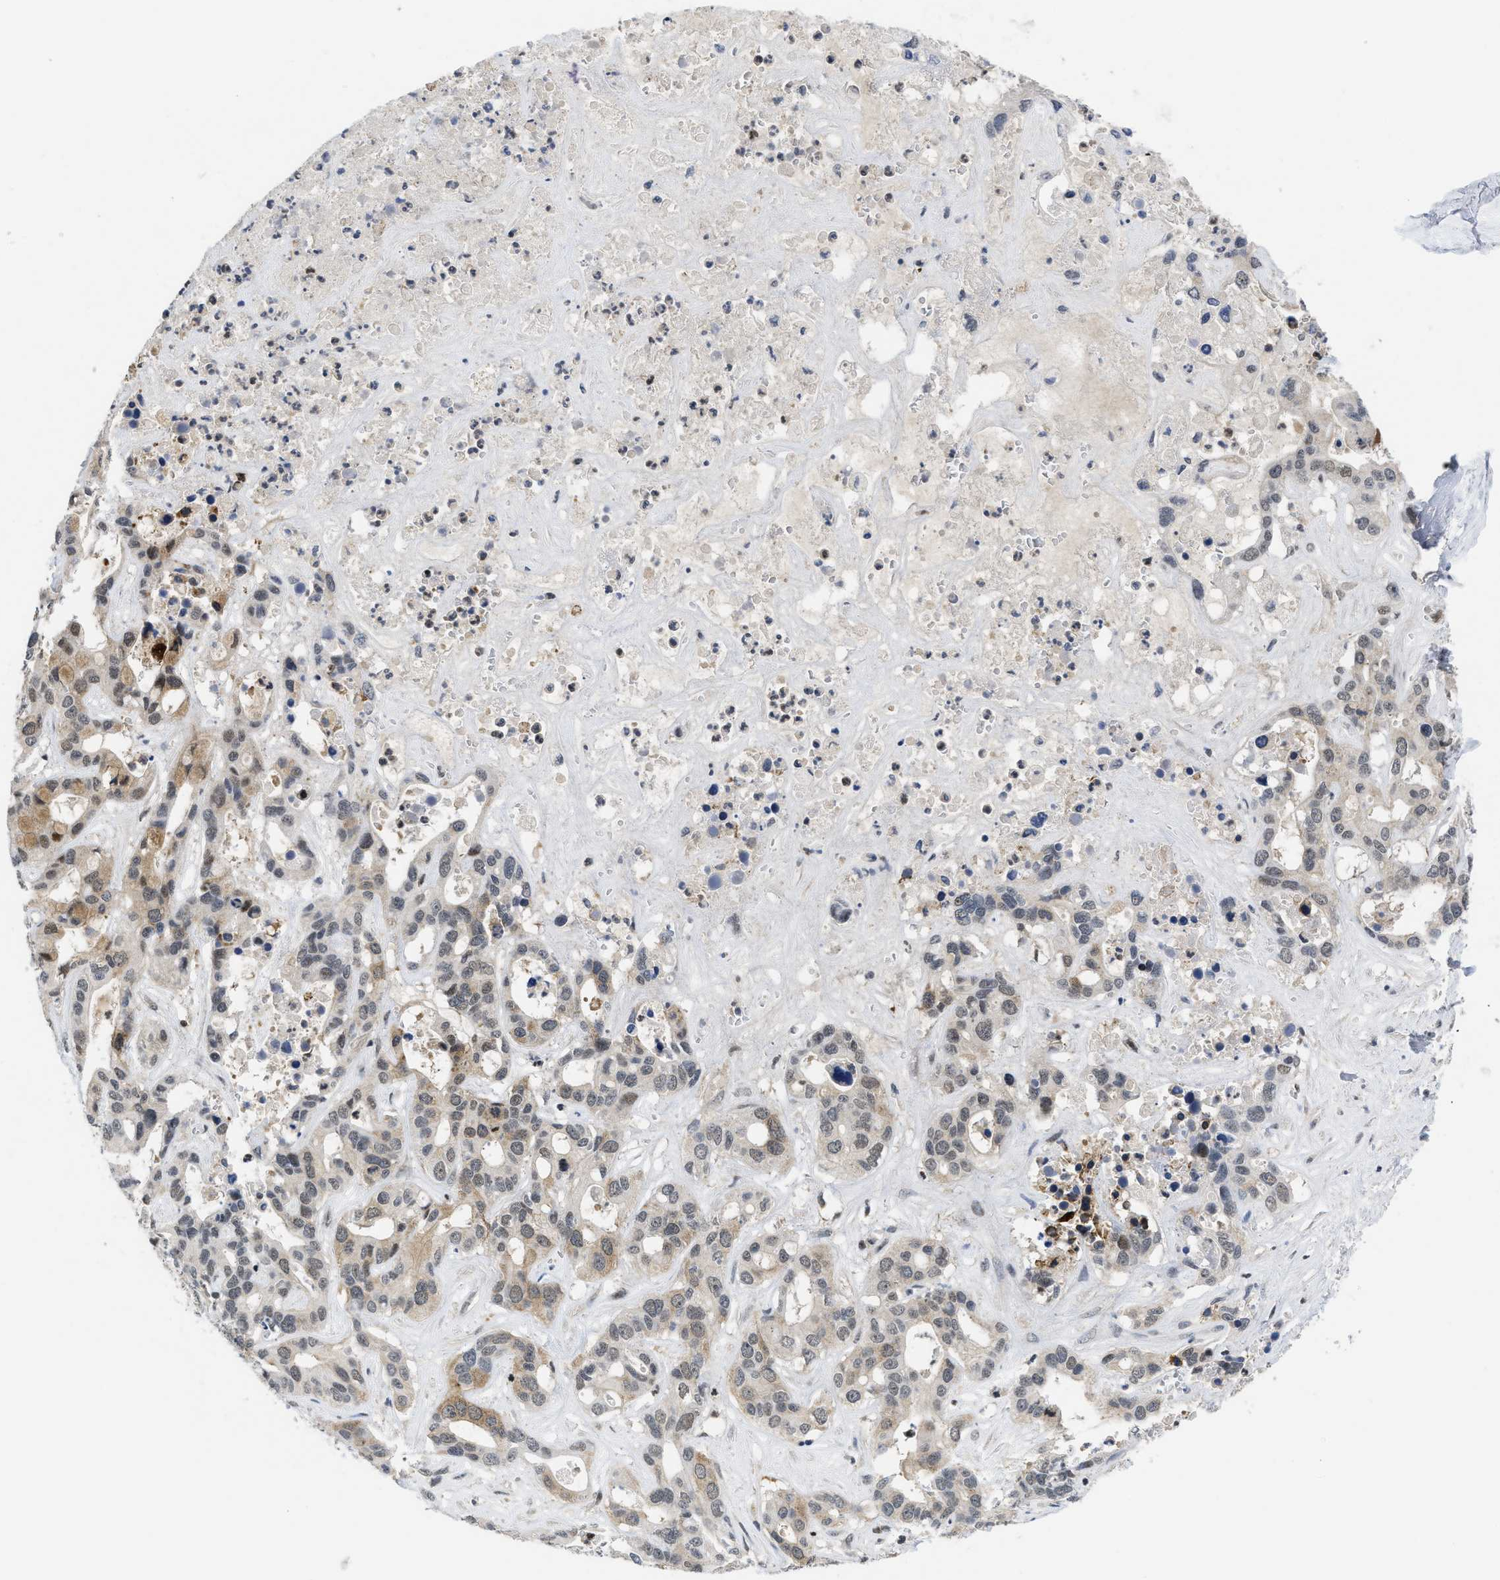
{"staining": {"intensity": "weak", "quantity": "25%-75%", "location": "cytoplasmic/membranous"}, "tissue": "liver cancer", "cell_type": "Tumor cells", "image_type": "cancer", "snomed": [{"axis": "morphology", "description": "Cholangiocarcinoma"}, {"axis": "topography", "description": "Liver"}], "caption": "A micrograph of liver cancer stained for a protein displays weak cytoplasmic/membranous brown staining in tumor cells. (DAB IHC, brown staining for protein, blue staining for nuclei).", "gene": "HIF1A", "patient": {"sex": "female", "age": 65}}